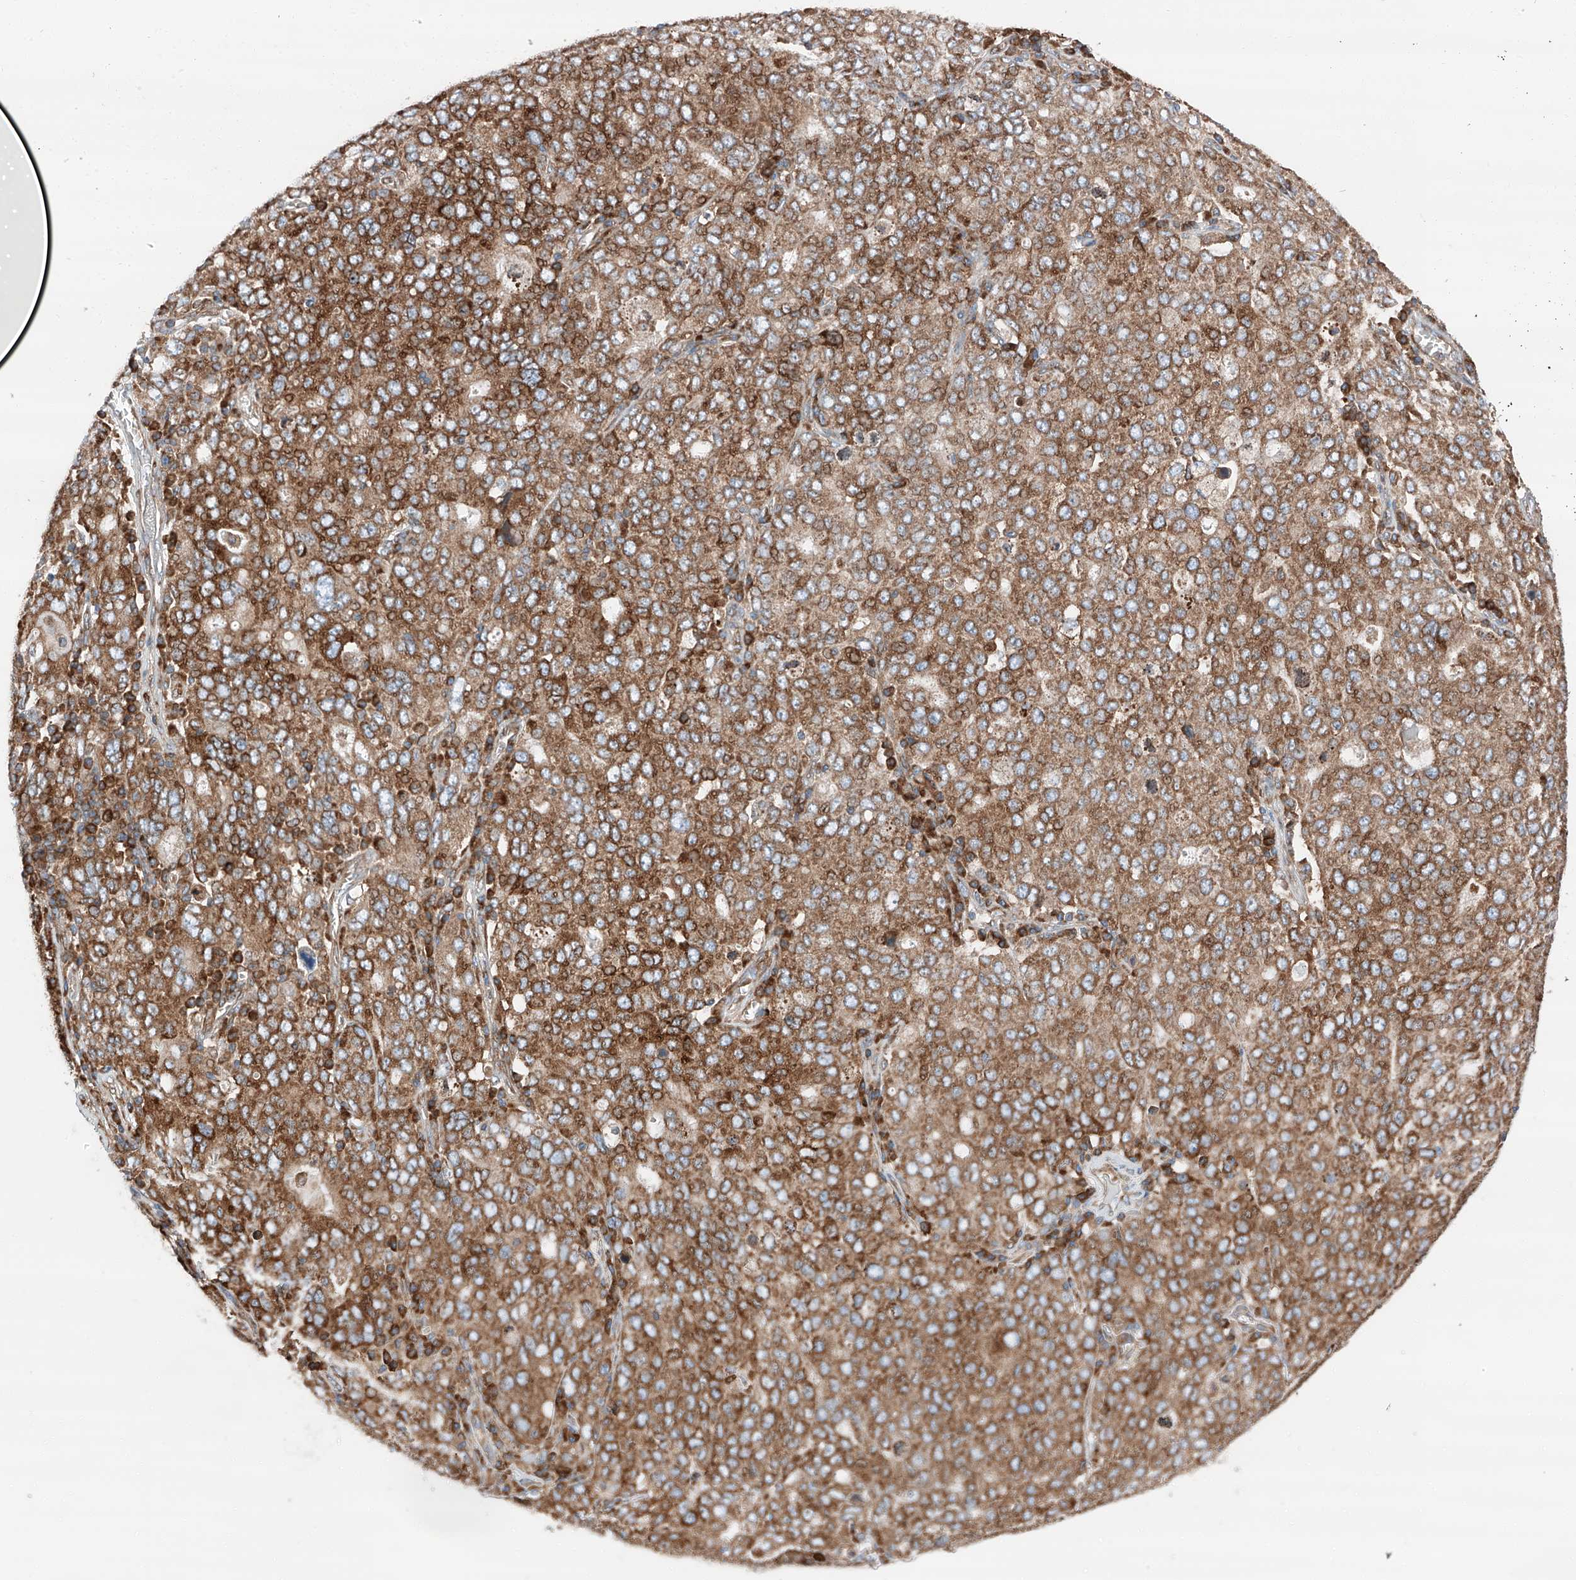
{"staining": {"intensity": "moderate", "quantity": ">75%", "location": "cytoplasmic/membranous"}, "tissue": "ovarian cancer", "cell_type": "Tumor cells", "image_type": "cancer", "snomed": [{"axis": "morphology", "description": "Carcinoma, endometroid"}, {"axis": "topography", "description": "Ovary"}], "caption": "This histopathology image exhibits IHC staining of endometroid carcinoma (ovarian), with medium moderate cytoplasmic/membranous expression in about >75% of tumor cells.", "gene": "ZC3H15", "patient": {"sex": "female", "age": 62}}